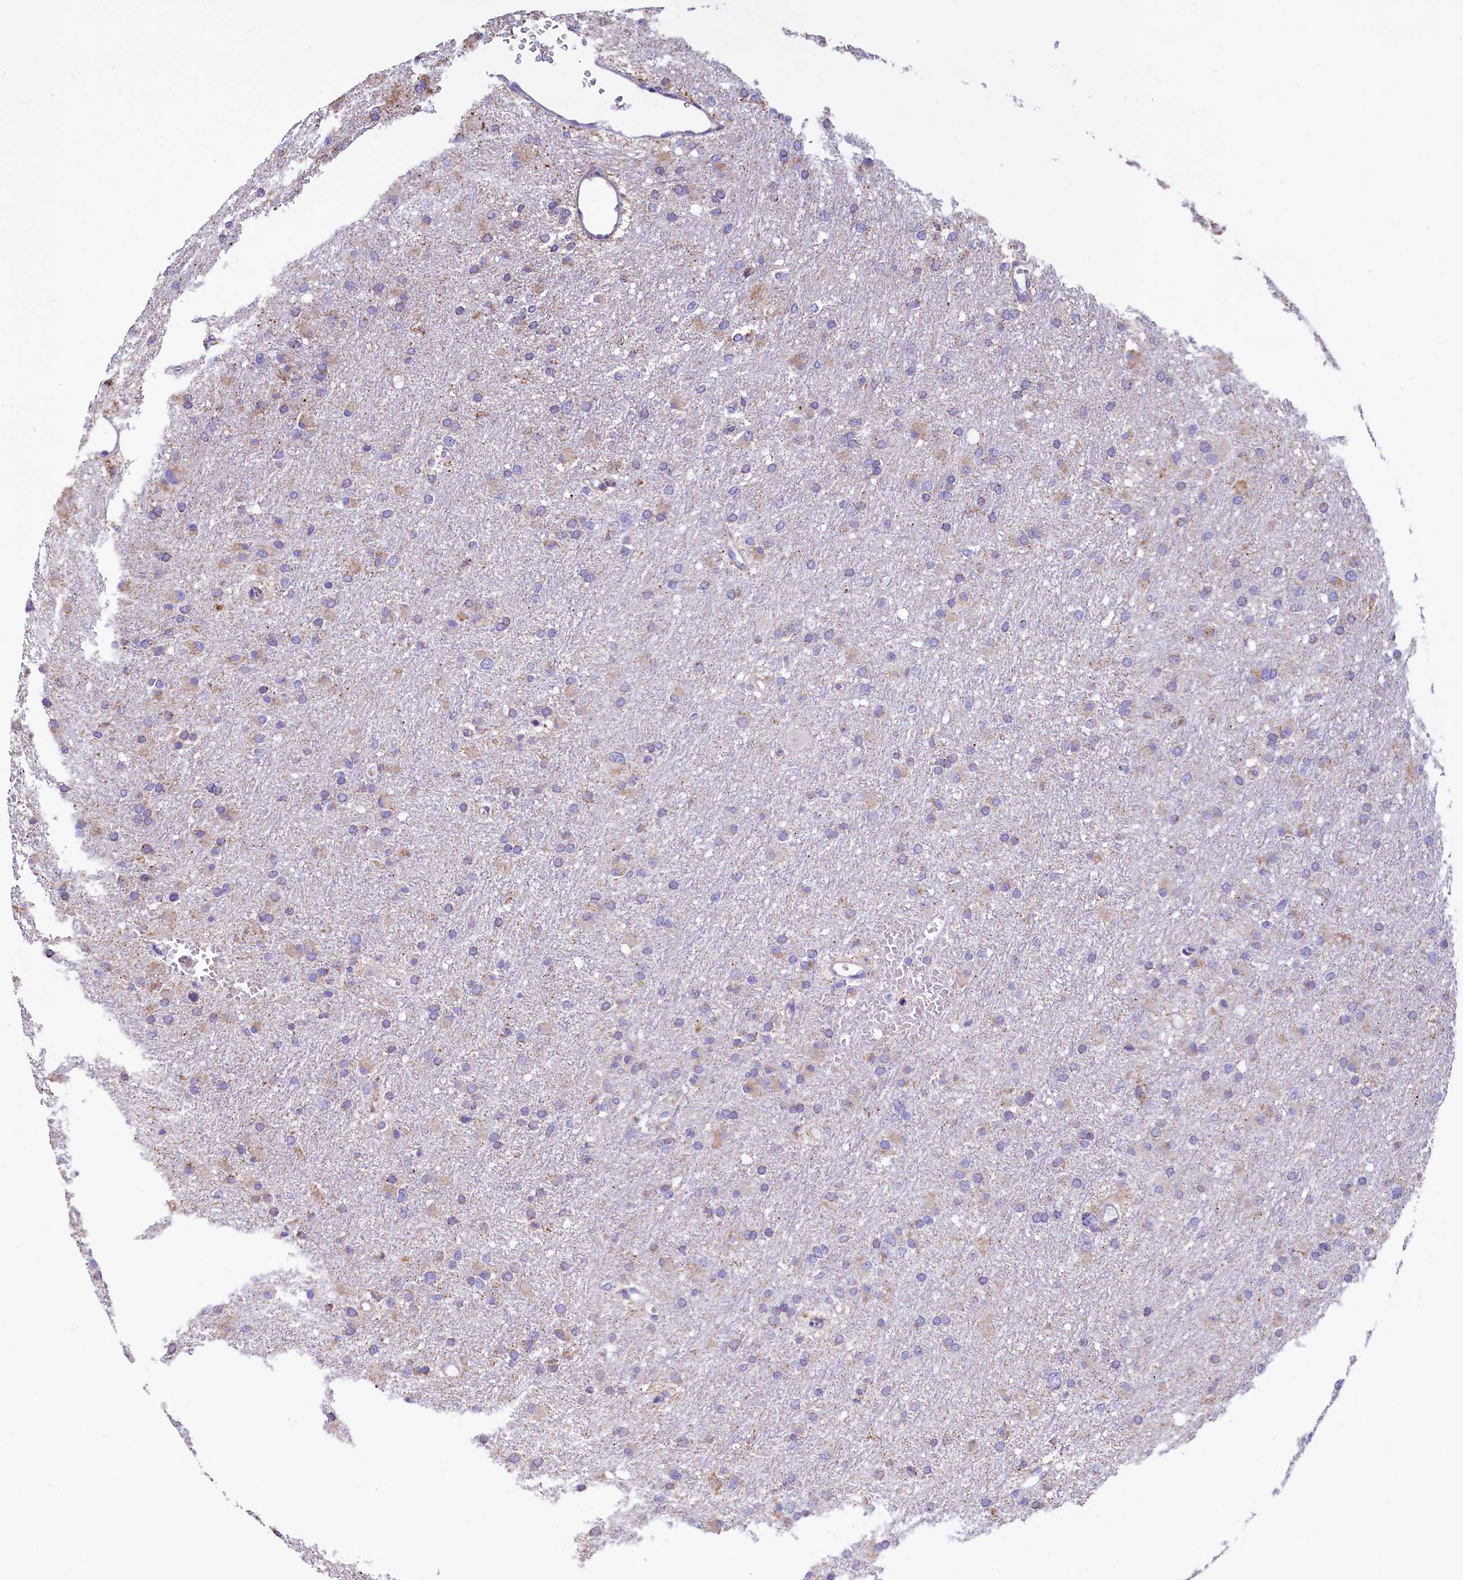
{"staining": {"intensity": "negative", "quantity": "none", "location": "none"}, "tissue": "glioma", "cell_type": "Tumor cells", "image_type": "cancer", "snomed": [{"axis": "morphology", "description": "Glioma, malignant, High grade"}, {"axis": "topography", "description": "Cerebral cortex"}], "caption": "This histopathology image is of glioma stained with IHC to label a protein in brown with the nuclei are counter-stained blue. There is no staining in tumor cells.", "gene": "VWCE", "patient": {"sex": "female", "age": 36}}